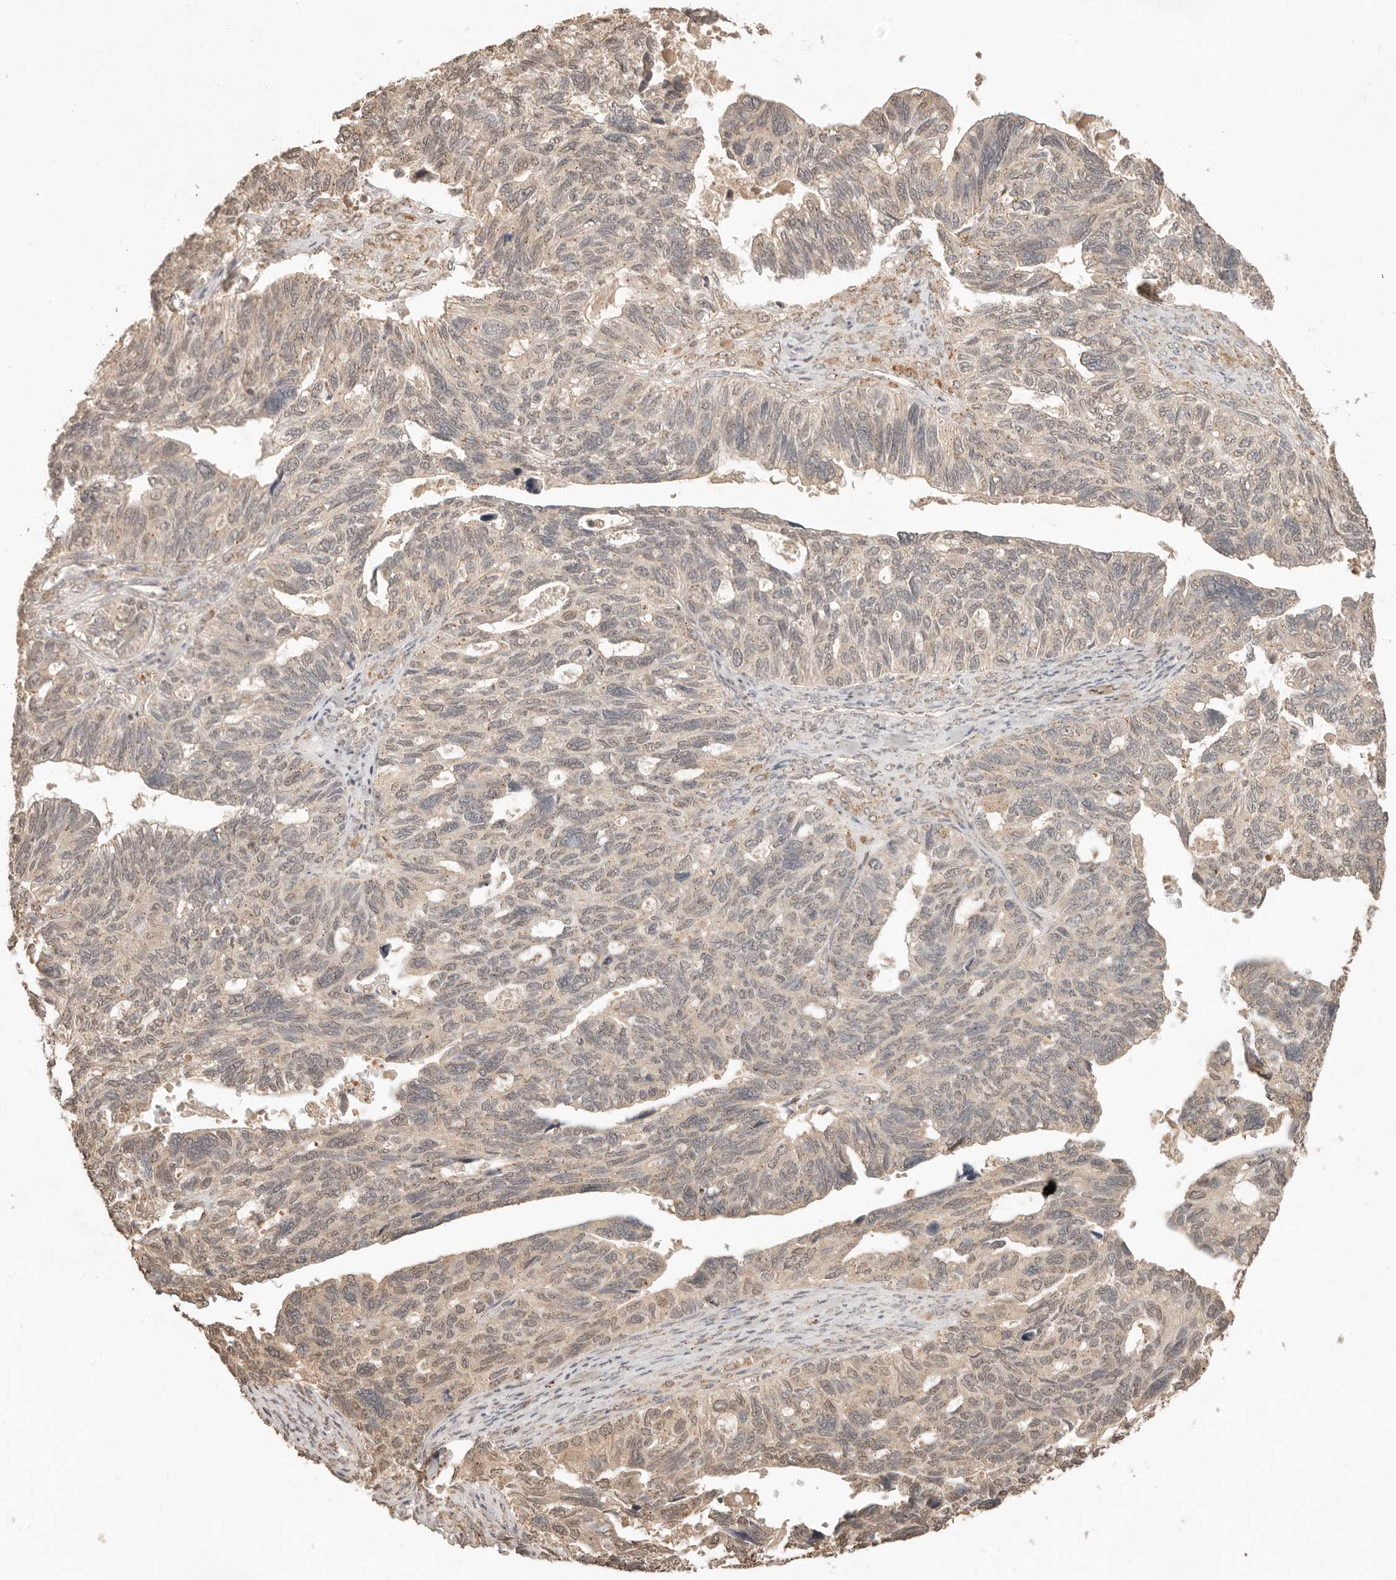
{"staining": {"intensity": "weak", "quantity": "25%-75%", "location": "cytoplasmic/membranous,nuclear"}, "tissue": "ovarian cancer", "cell_type": "Tumor cells", "image_type": "cancer", "snomed": [{"axis": "morphology", "description": "Cystadenocarcinoma, serous, NOS"}, {"axis": "topography", "description": "Ovary"}], "caption": "Immunohistochemical staining of serous cystadenocarcinoma (ovarian) exhibits low levels of weak cytoplasmic/membranous and nuclear expression in about 25%-75% of tumor cells. (IHC, brightfield microscopy, high magnification).", "gene": "LMO4", "patient": {"sex": "female", "age": 79}}